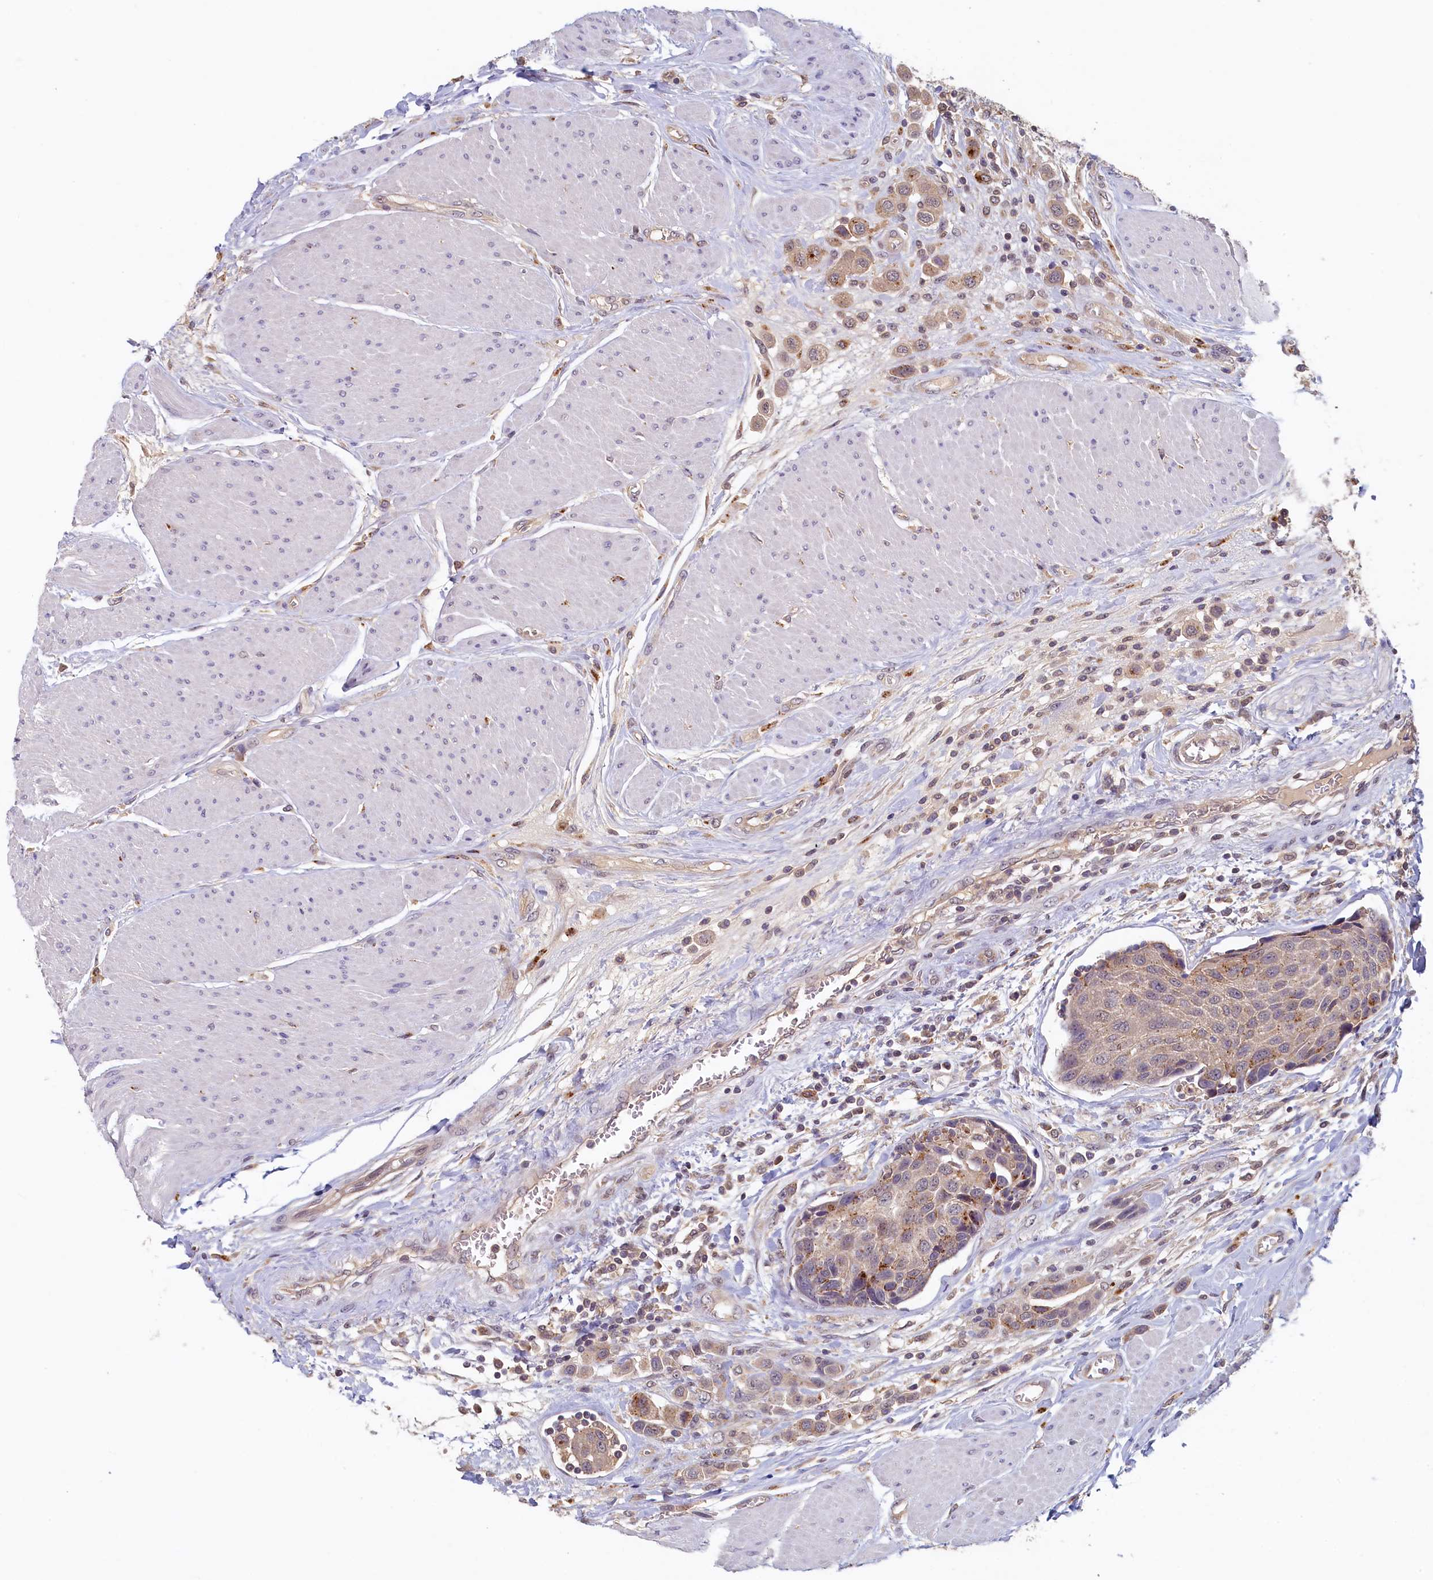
{"staining": {"intensity": "moderate", "quantity": "<25%", "location": "cytoplasmic/membranous"}, "tissue": "urothelial cancer", "cell_type": "Tumor cells", "image_type": "cancer", "snomed": [{"axis": "morphology", "description": "Urothelial carcinoma, High grade"}, {"axis": "topography", "description": "Urinary bladder"}], "caption": "Protein expression analysis of urothelial carcinoma (high-grade) displays moderate cytoplasmic/membranous staining in approximately <25% of tumor cells. (DAB (3,3'-diaminobenzidine) IHC, brown staining for protein, blue staining for nuclei).", "gene": "NUBP2", "patient": {"sex": "male", "age": 50}}